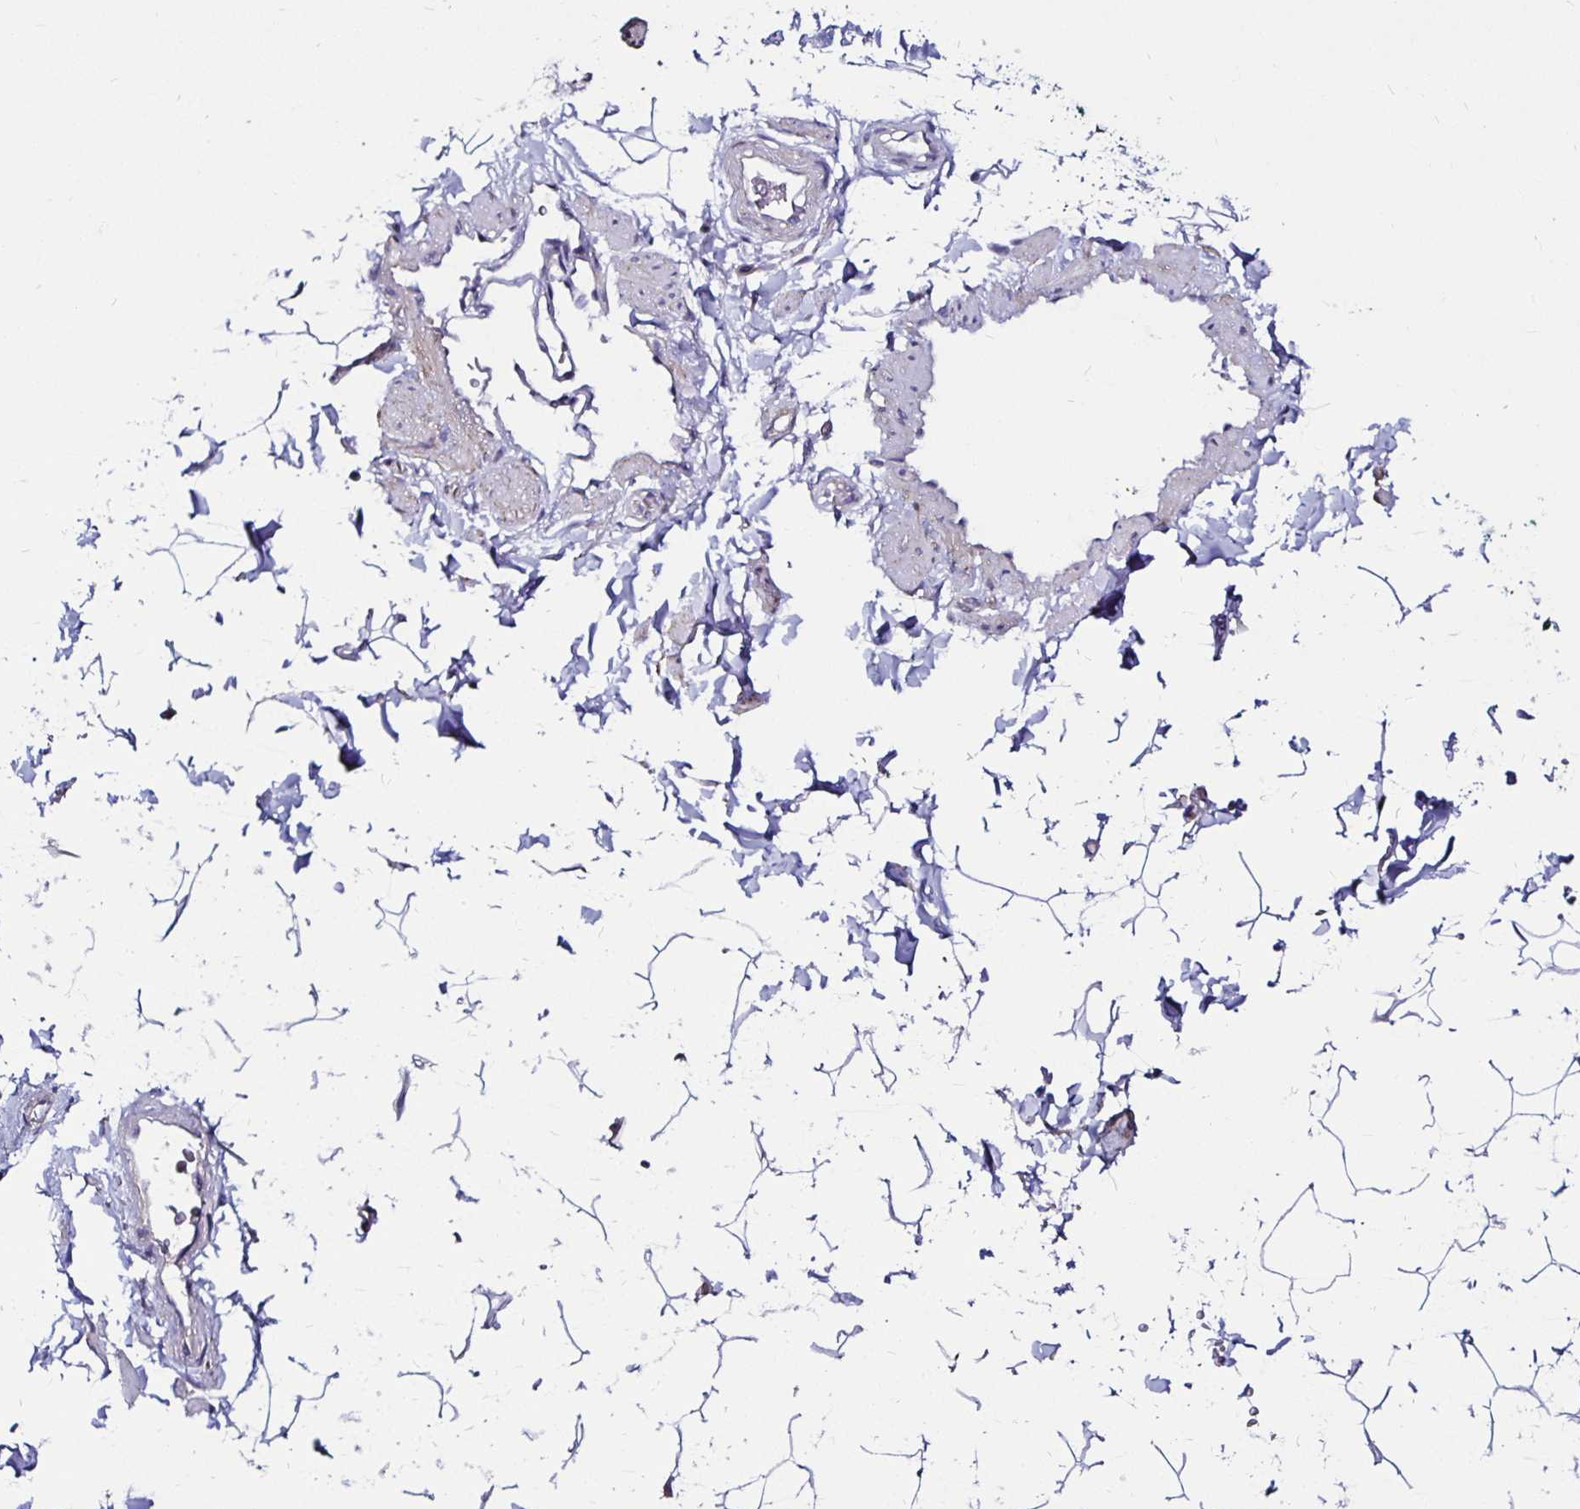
{"staining": {"intensity": "negative", "quantity": "none", "location": "none"}, "tissue": "adipose tissue", "cell_type": "Adipocytes", "image_type": "normal", "snomed": [{"axis": "morphology", "description": "Normal tissue, NOS"}, {"axis": "topography", "description": "Epididymis"}, {"axis": "topography", "description": "Peripheral nerve tissue"}], "caption": "An immunohistochemistry photomicrograph of benign adipose tissue is shown. There is no staining in adipocytes of adipose tissue. (DAB (3,3'-diaminobenzidine) immunohistochemistry with hematoxylin counter stain).", "gene": "ITGB1", "patient": {"sex": "male", "age": 32}}